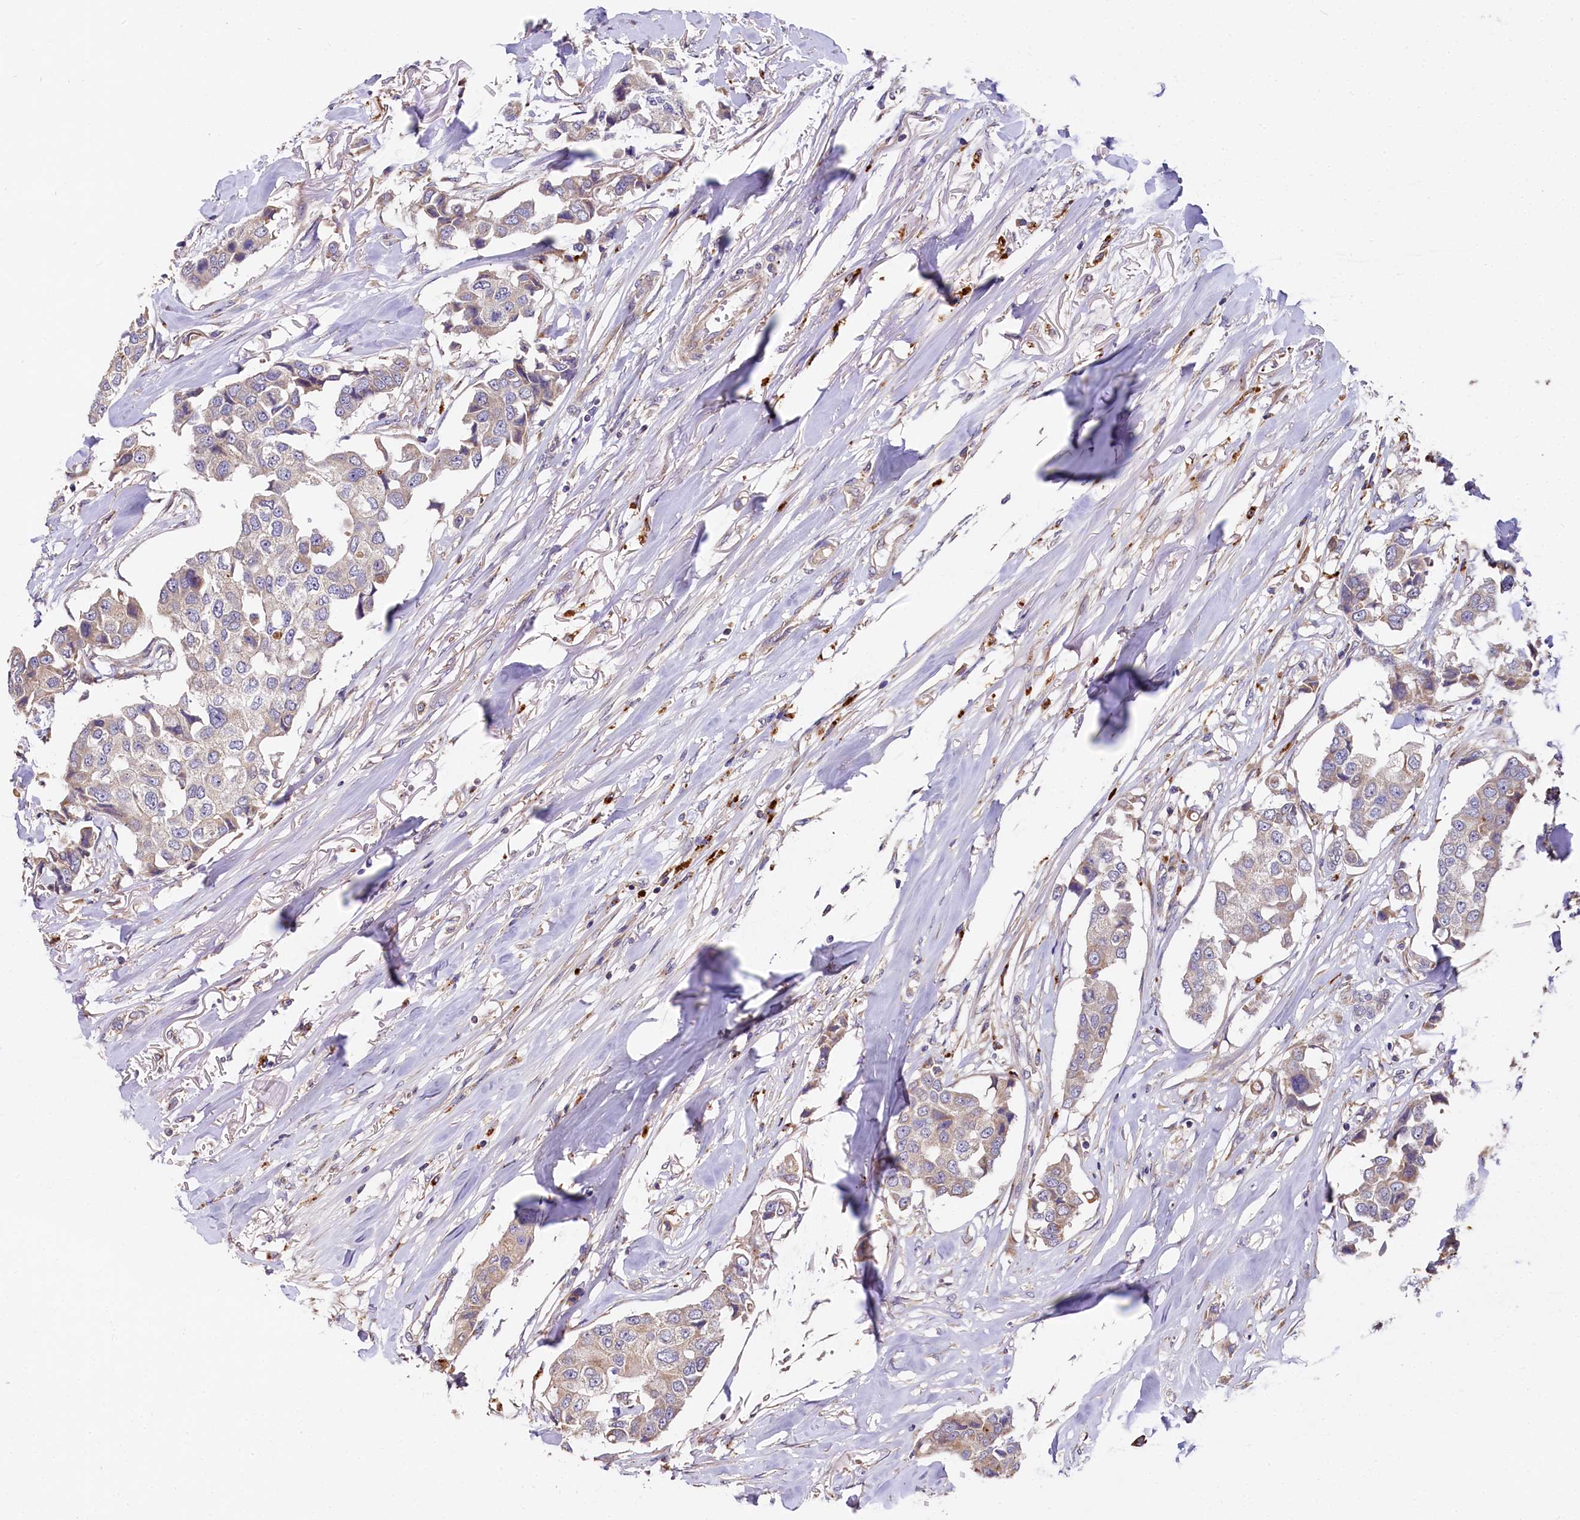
{"staining": {"intensity": "weak", "quantity": "25%-75%", "location": "cytoplasmic/membranous"}, "tissue": "breast cancer", "cell_type": "Tumor cells", "image_type": "cancer", "snomed": [{"axis": "morphology", "description": "Duct carcinoma"}, {"axis": "topography", "description": "Breast"}], "caption": "The micrograph exhibits immunohistochemical staining of breast intraductal carcinoma. There is weak cytoplasmic/membranous expression is identified in approximately 25%-75% of tumor cells. (brown staining indicates protein expression, while blue staining denotes nuclei).", "gene": "SPRYD3", "patient": {"sex": "female", "age": 80}}